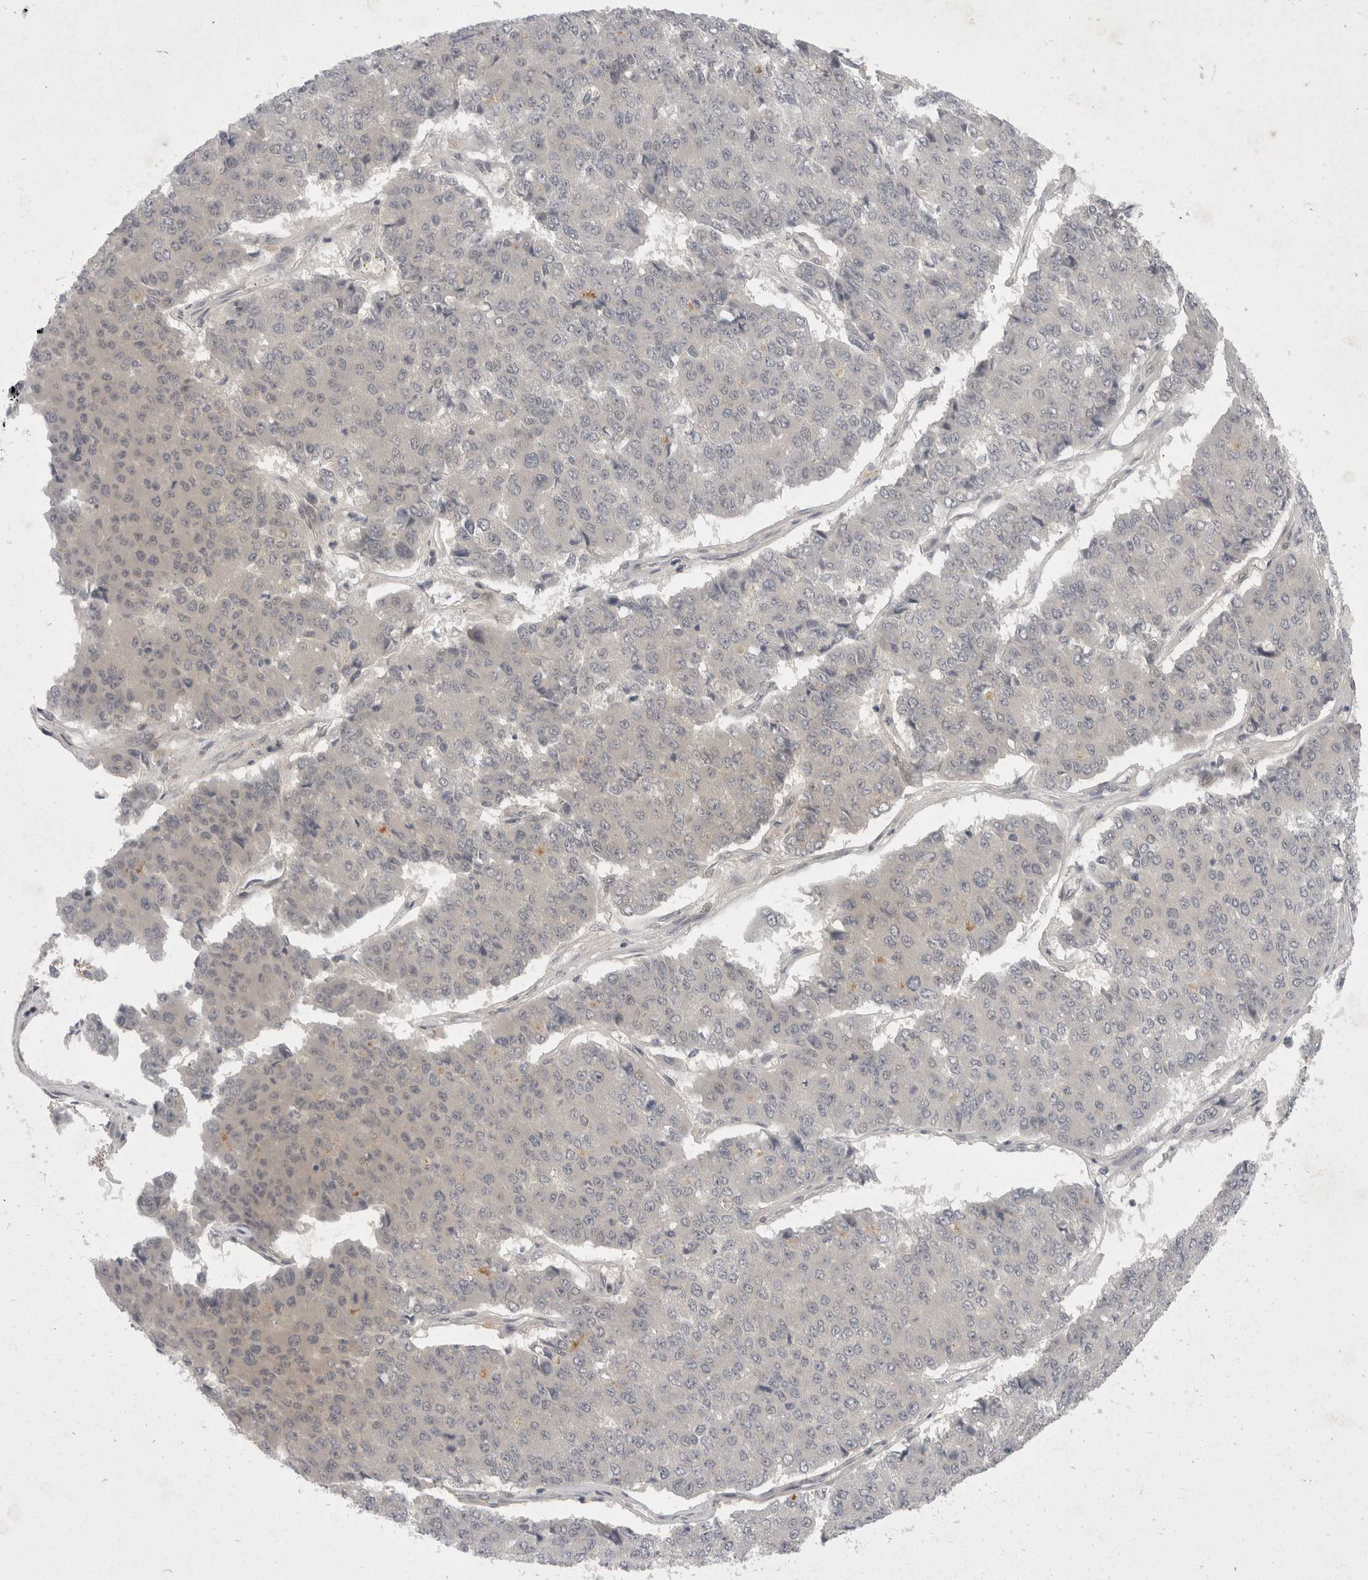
{"staining": {"intensity": "negative", "quantity": "none", "location": "none"}, "tissue": "pancreatic cancer", "cell_type": "Tumor cells", "image_type": "cancer", "snomed": [{"axis": "morphology", "description": "Adenocarcinoma, NOS"}, {"axis": "topography", "description": "Pancreas"}], "caption": "IHC photomicrograph of human pancreatic cancer stained for a protein (brown), which reveals no positivity in tumor cells.", "gene": "TOM1L2", "patient": {"sex": "male", "age": 50}}